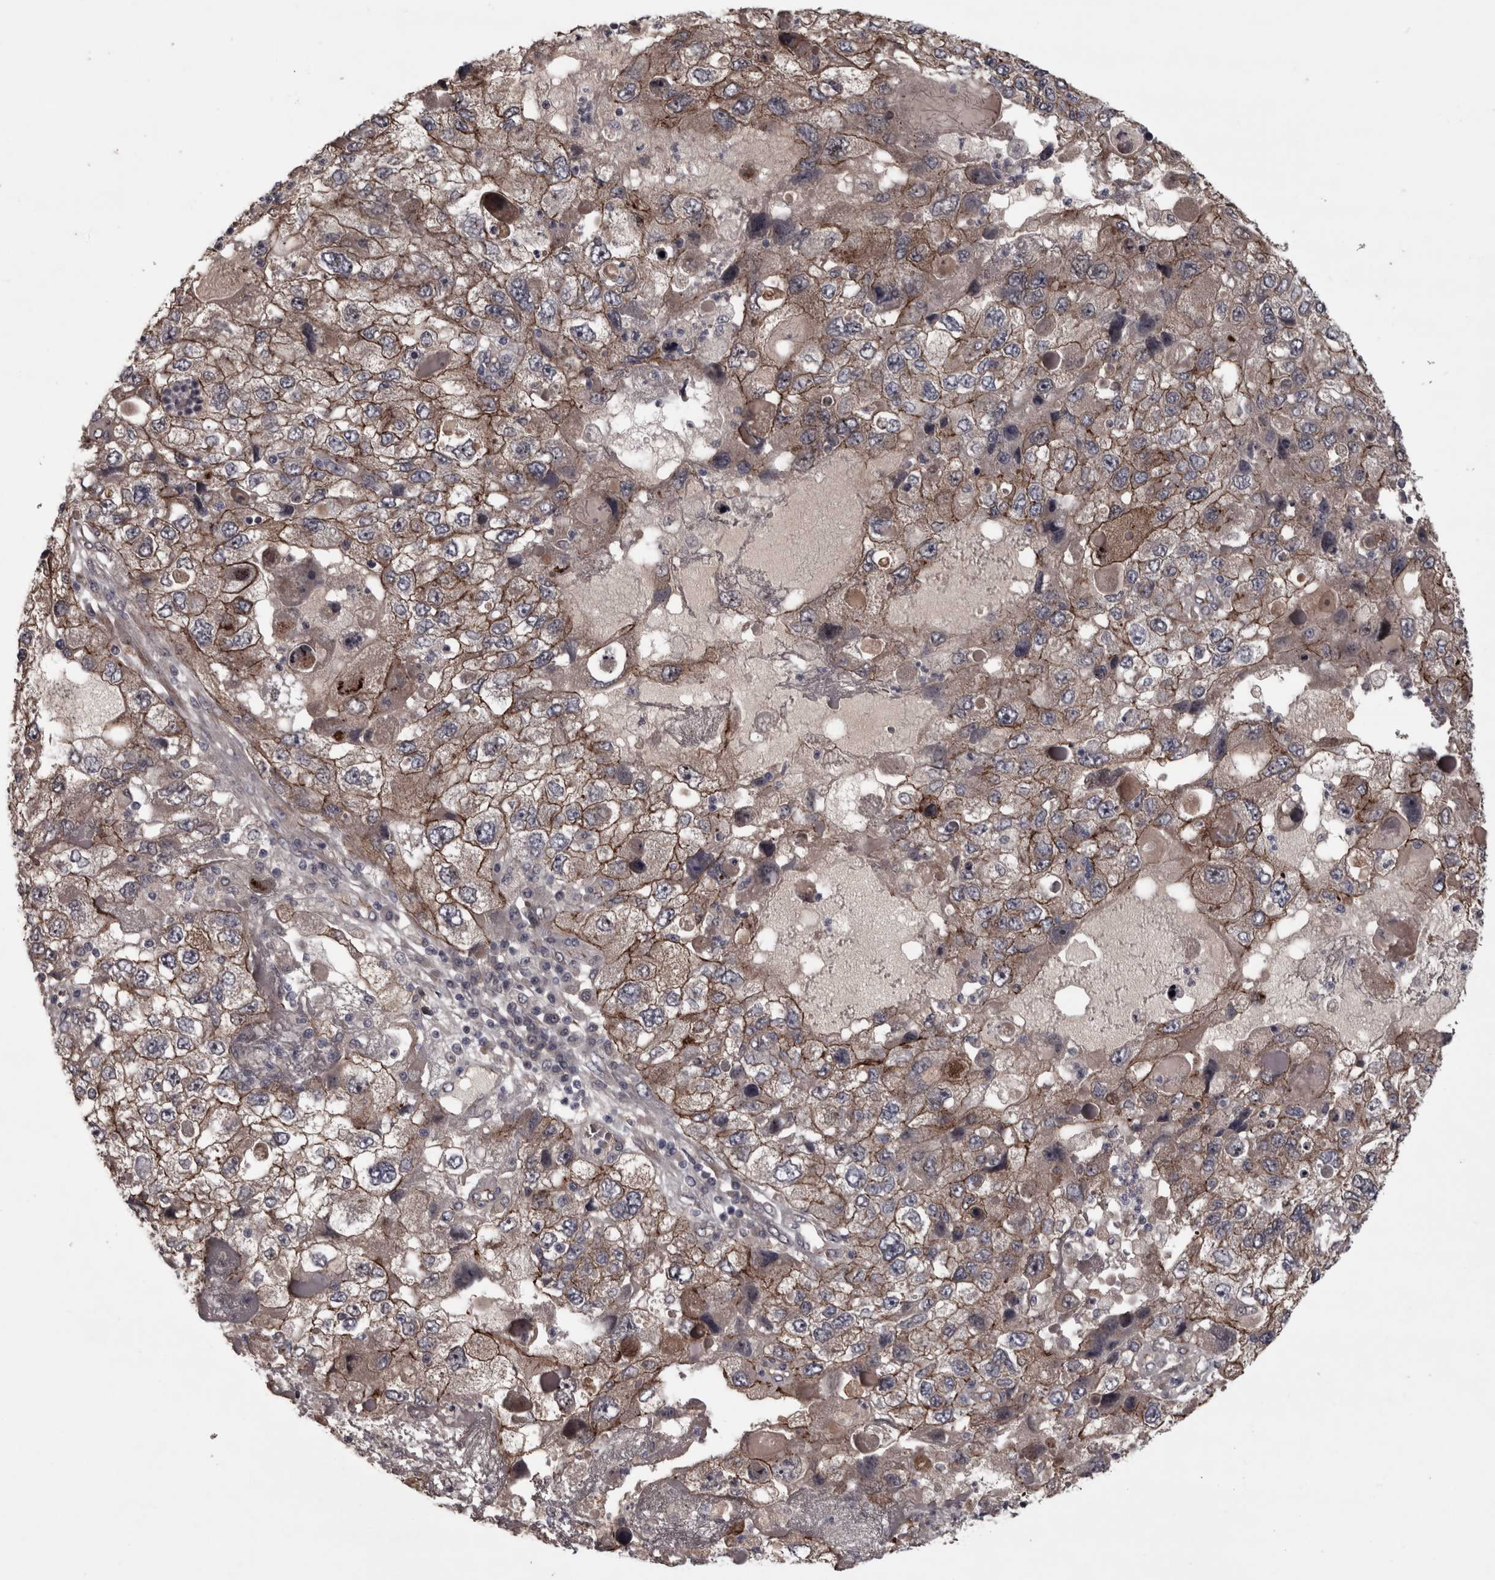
{"staining": {"intensity": "weak", "quantity": ">75%", "location": "cytoplasmic/membranous"}, "tissue": "endometrial cancer", "cell_type": "Tumor cells", "image_type": "cancer", "snomed": [{"axis": "morphology", "description": "Adenocarcinoma, NOS"}, {"axis": "topography", "description": "Endometrium"}], "caption": "Immunohistochemistry (IHC) photomicrograph of neoplastic tissue: adenocarcinoma (endometrial) stained using immunohistochemistry reveals low levels of weak protein expression localized specifically in the cytoplasmic/membranous of tumor cells, appearing as a cytoplasmic/membranous brown color.", "gene": "PCDH17", "patient": {"sex": "female", "age": 49}}